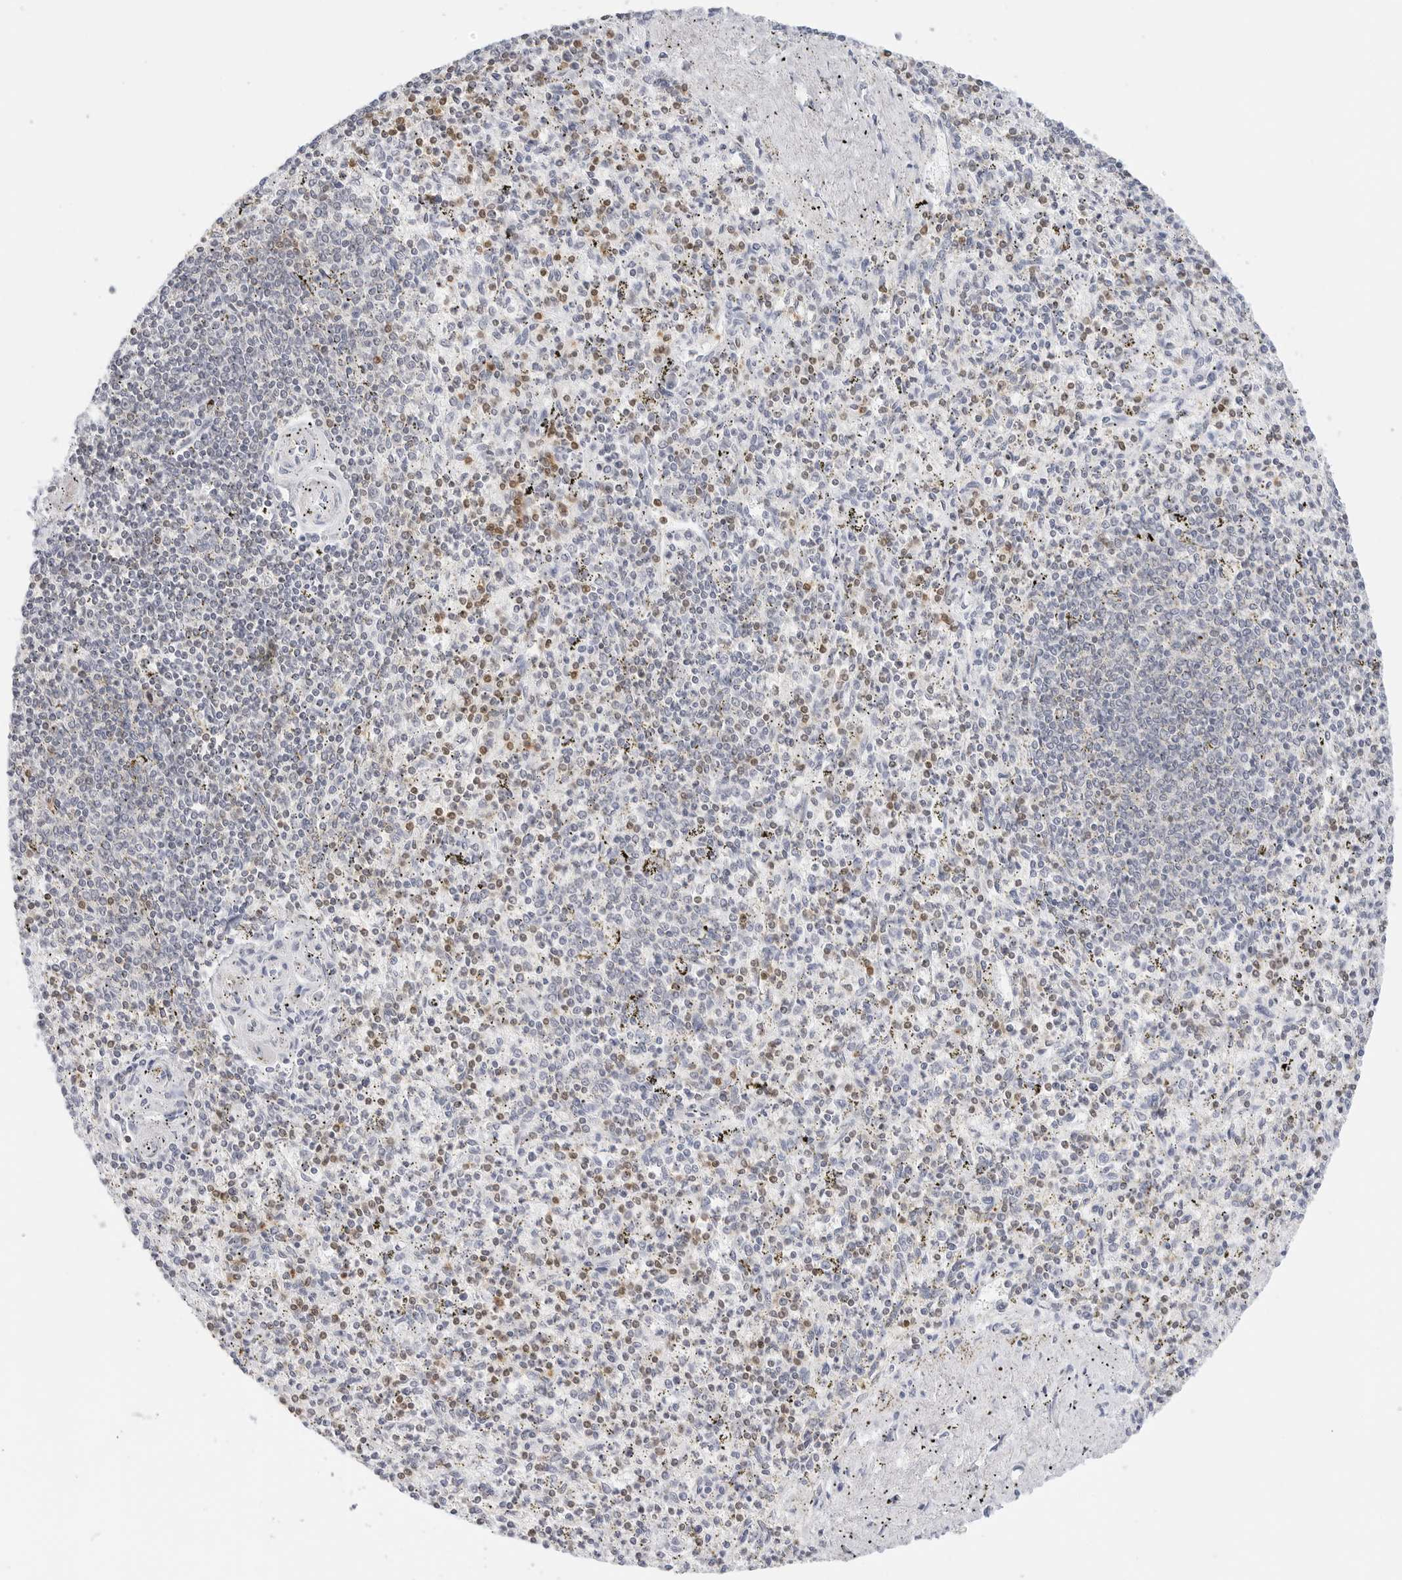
{"staining": {"intensity": "moderate", "quantity": "25%-75%", "location": "cytoplasmic/membranous"}, "tissue": "spleen", "cell_type": "Cells in red pulp", "image_type": "normal", "snomed": [{"axis": "morphology", "description": "Normal tissue, NOS"}, {"axis": "topography", "description": "Spleen"}], "caption": "Protein expression analysis of benign spleen shows moderate cytoplasmic/membranous positivity in about 25%-75% of cells in red pulp. Using DAB (3,3'-diaminobenzidine) (brown) and hematoxylin (blue) stains, captured at high magnification using brightfield microscopy.", "gene": "SLC9A3R1", "patient": {"sex": "male", "age": 72}}